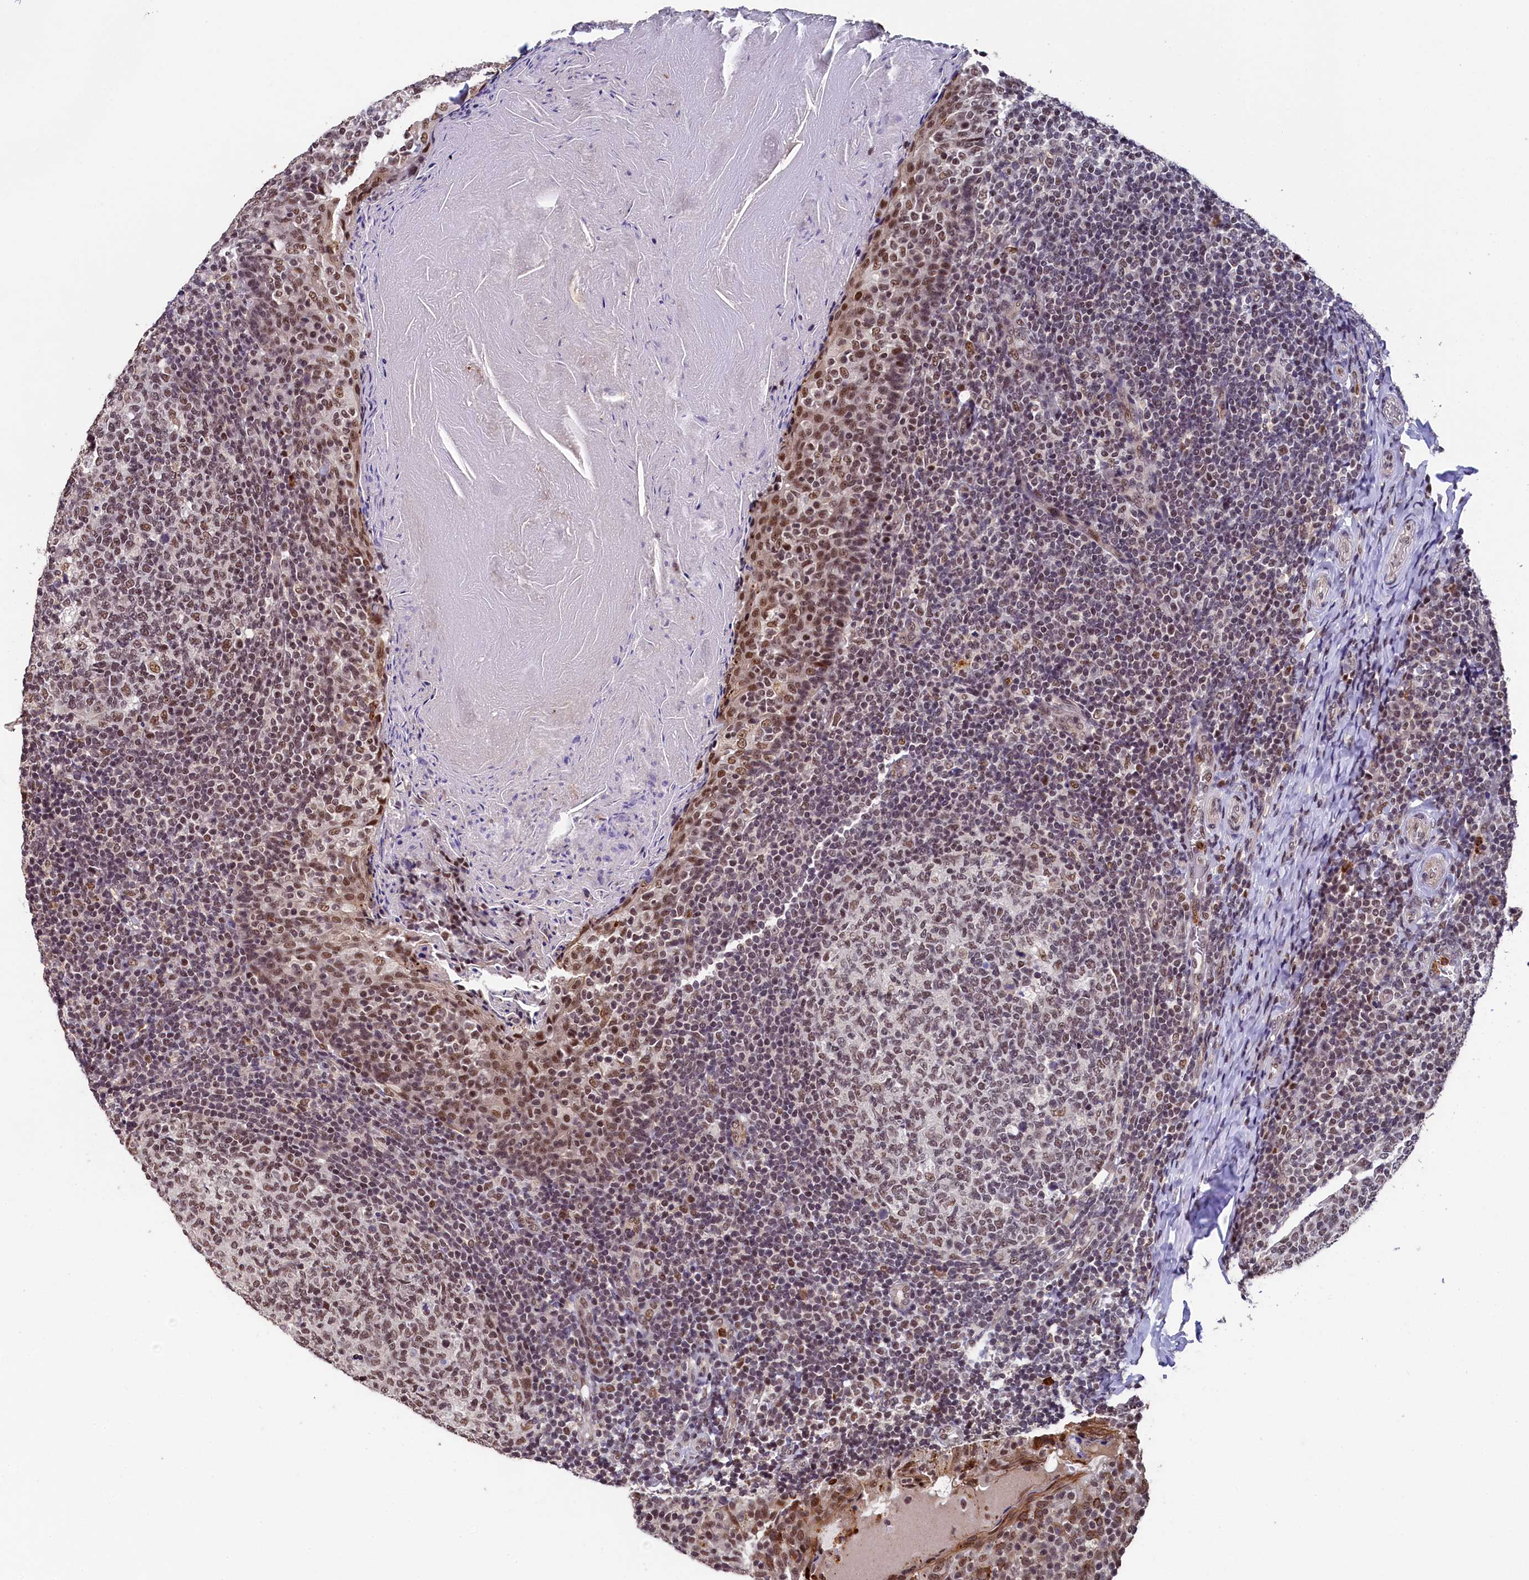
{"staining": {"intensity": "weak", "quantity": "25%-75%", "location": "nuclear"}, "tissue": "tonsil", "cell_type": "Germinal center cells", "image_type": "normal", "snomed": [{"axis": "morphology", "description": "Normal tissue, NOS"}, {"axis": "topography", "description": "Tonsil"}], "caption": "Brown immunohistochemical staining in unremarkable tonsil shows weak nuclear expression in about 25%-75% of germinal center cells. (Stains: DAB in brown, nuclei in blue, Microscopy: brightfield microscopy at high magnification).", "gene": "ADIG", "patient": {"sex": "female", "age": 19}}